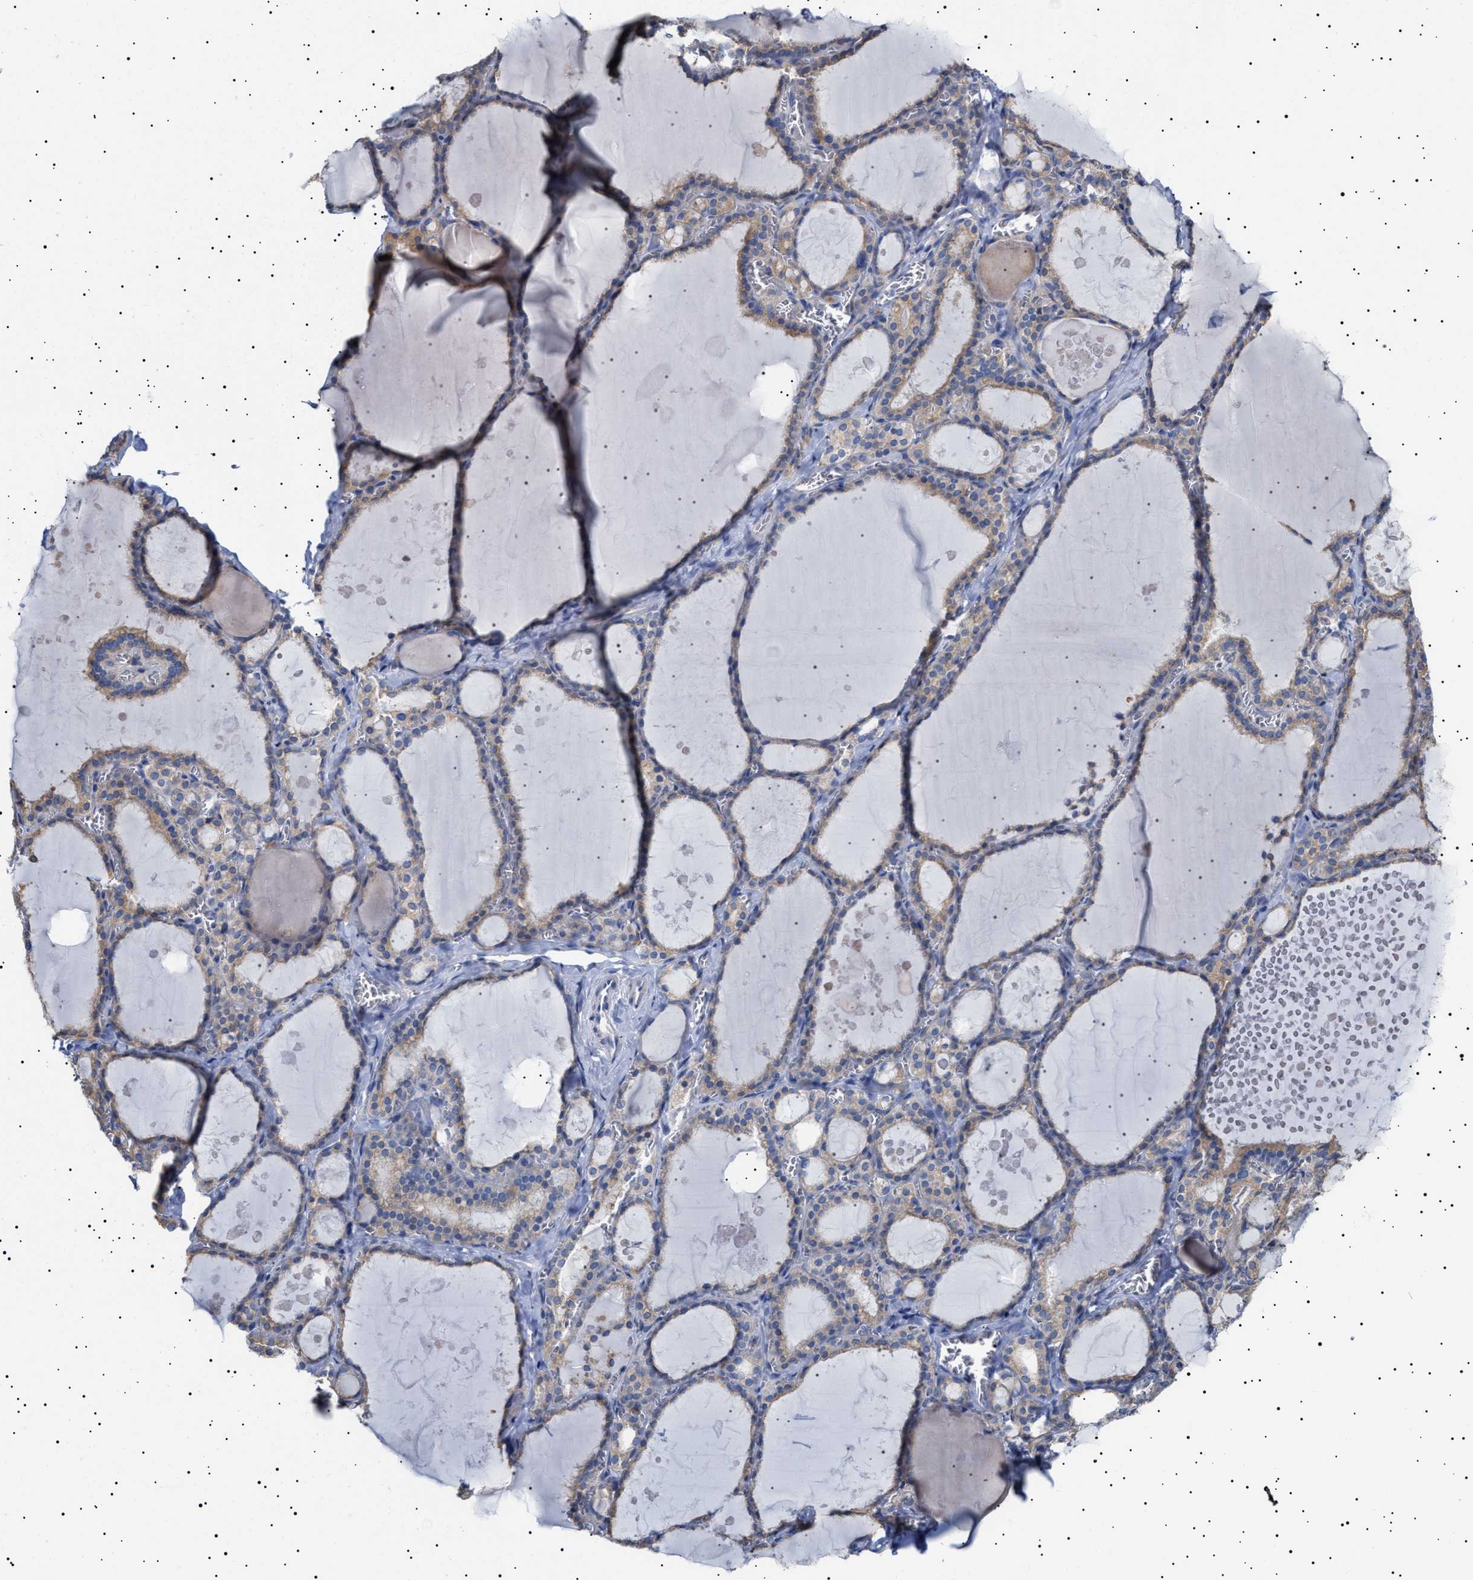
{"staining": {"intensity": "weak", "quantity": ">75%", "location": "cytoplasmic/membranous"}, "tissue": "thyroid gland", "cell_type": "Glandular cells", "image_type": "normal", "snomed": [{"axis": "morphology", "description": "Normal tissue, NOS"}, {"axis": "topography", "description": "Thyroid gland"}], "caption": "Immunohistochemistry (IHC) of unremarkable thyroid gland exhibits low levels of weak cytoplasmic/membranous expression in about >75% of glandular cells. (DAB (3,3'-diaminobenzidine) IHC, brown staining for protein, blue staining for nuclei).", "gene": "ERCC6L2", "patient": {"sex": "male", "age": 56}}